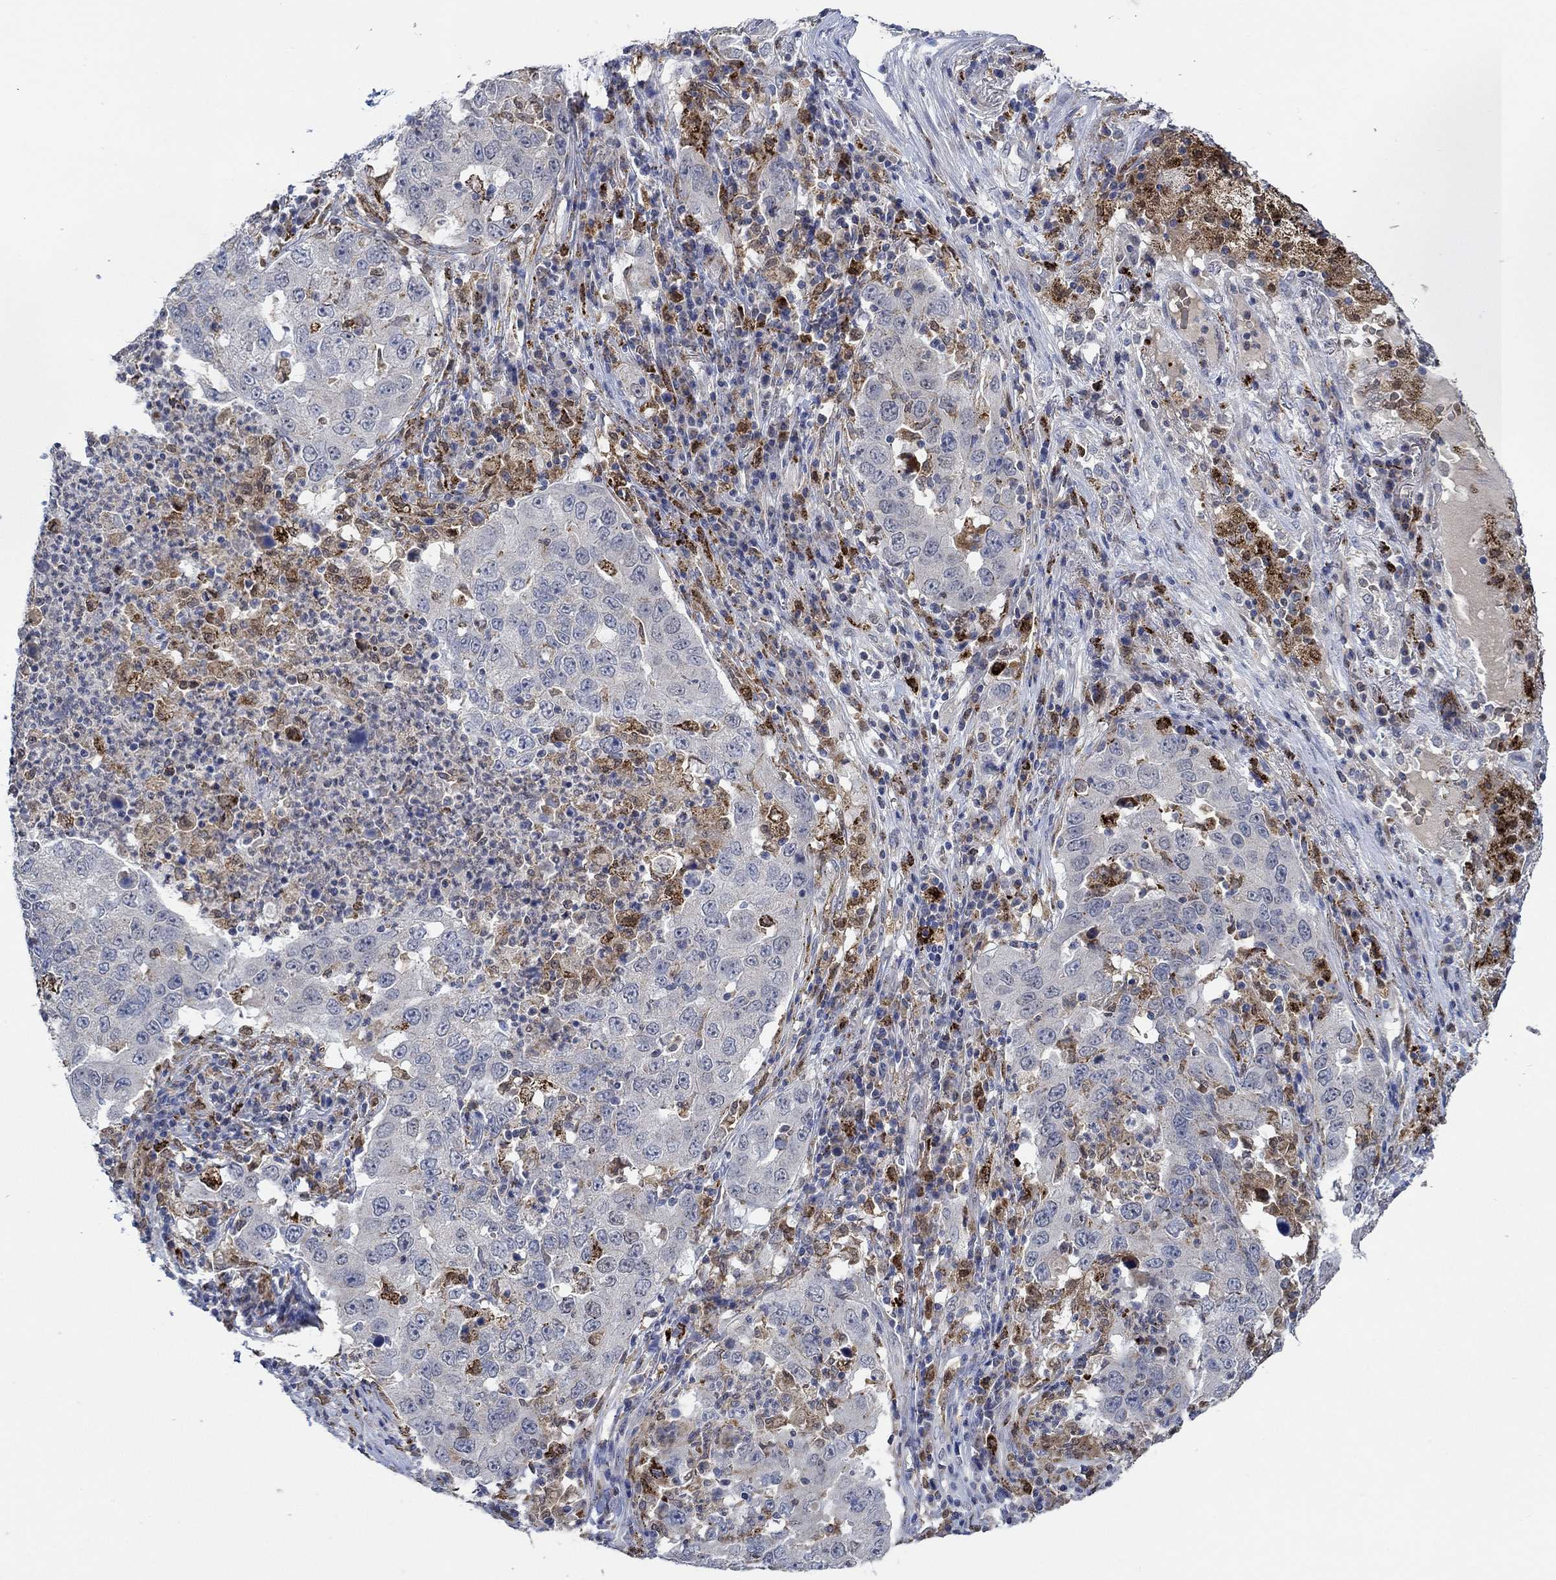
{"staining": {"intensity": "negative", "quantity": "none", "location": "none"}, "tissue": "lung cancer", "cell_type": "Tumor cells", "image_type": "cancer", "snomed": [{"axis": "morphology", "description": "Adenocarcinoma, NOS"}, {"axis": "topography", "description": "Lung"}], "caption": "Photomicrograph shows no significant protein positivity in tumor cells of lung cancer (adenocarcinoma).", "gene": "MPP1", "patient": {"sex": "male", "age": 73}}